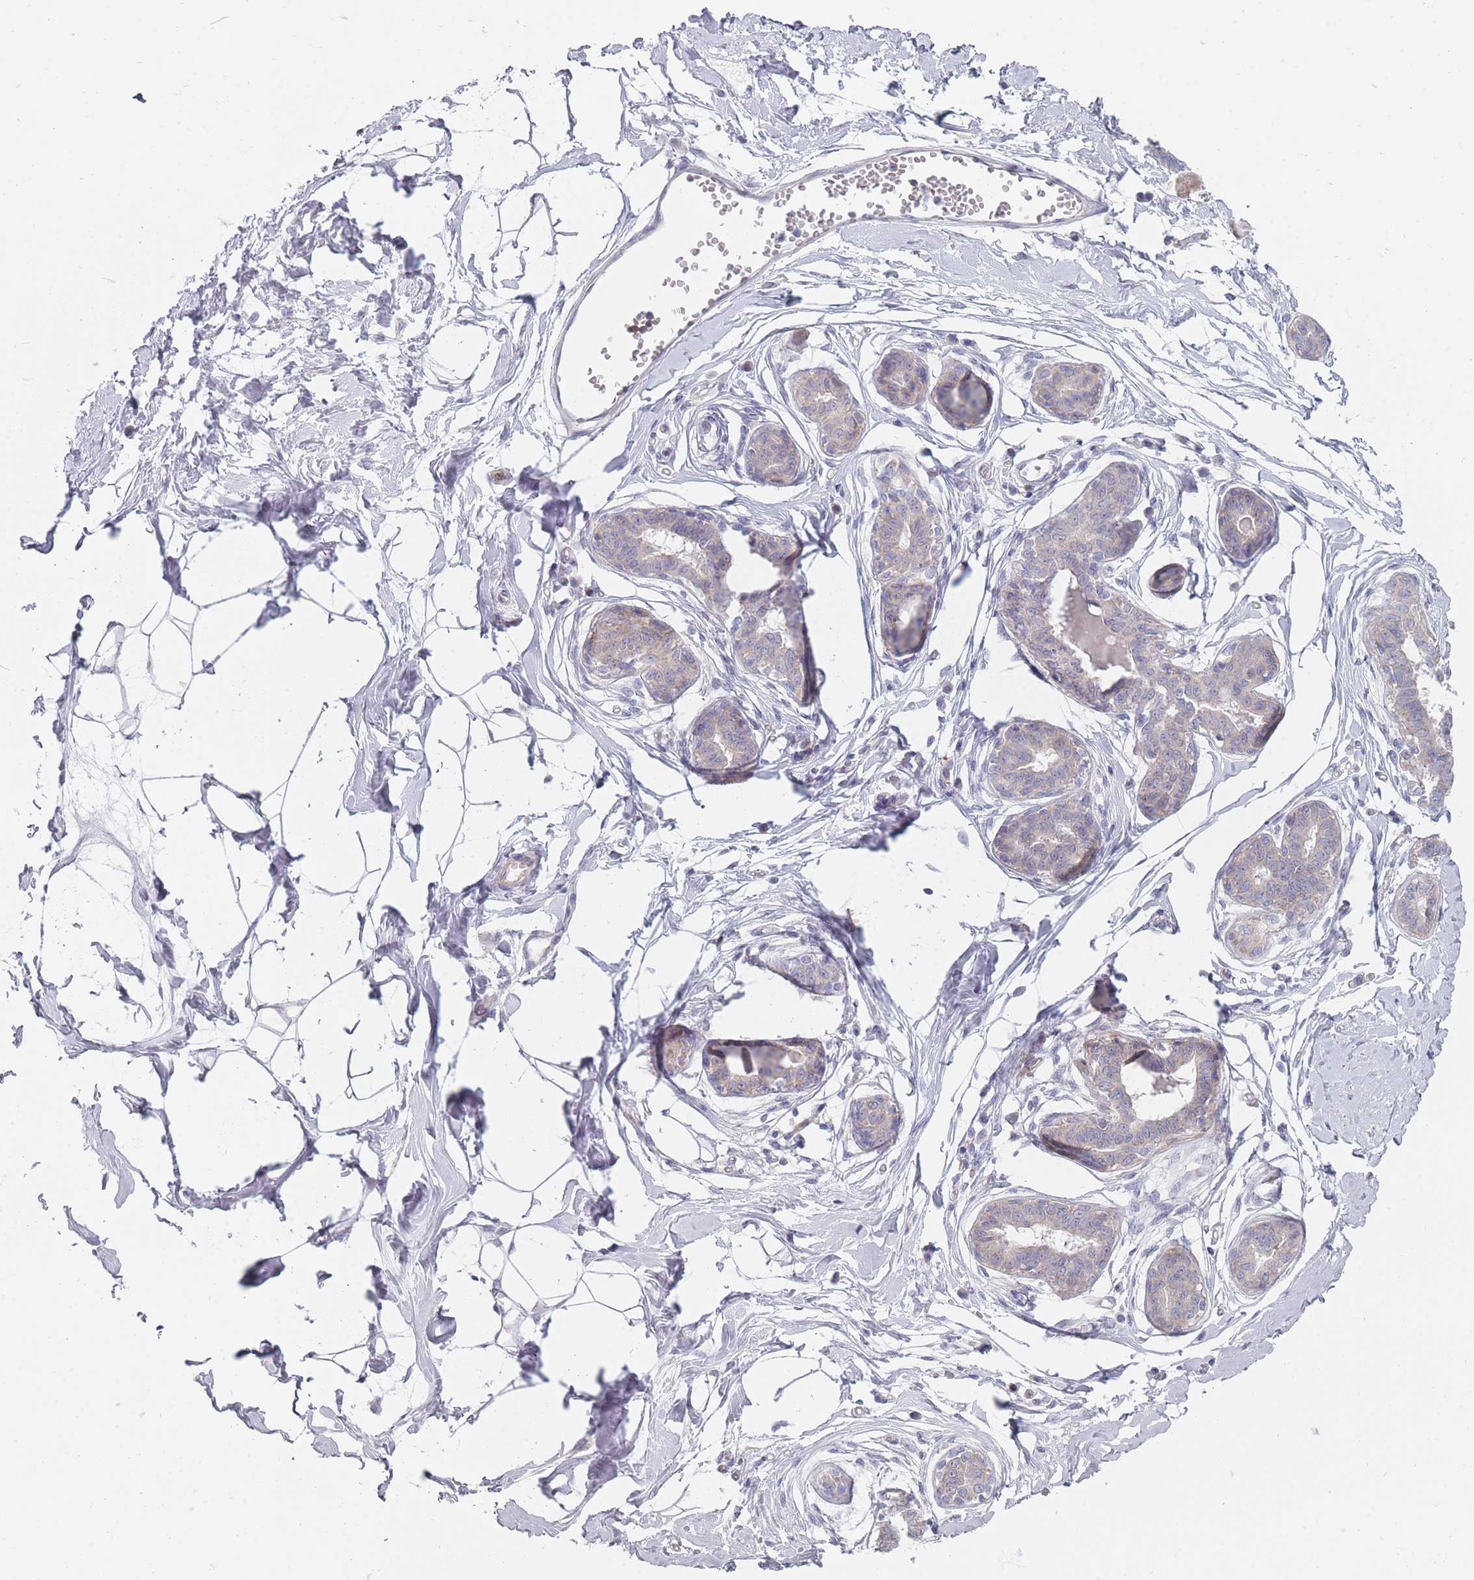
{"staining": {"intensity": "negative", "quantity": "none", "location": "none"}, "tissue": "breast", "cell_type": "Adipocytes", "image_type": "normal", "snomed": [{"axis": "morphology", "description": "Normal tissue, NOS"}, {"axis": "topography", "description": "Breast"}], "caption": "Immunohistochemistry (IHC) histopathology image of unremarkable human breast stained for a protein (brown), which shows no expression in adipocytes. (DAB (3,3'-diaminobenzidine) immunohistochemistry (IHC) with hematoxylin counter stain).", "gene": "PCDH12", "patient": {"sex": "female", "age": 45}}